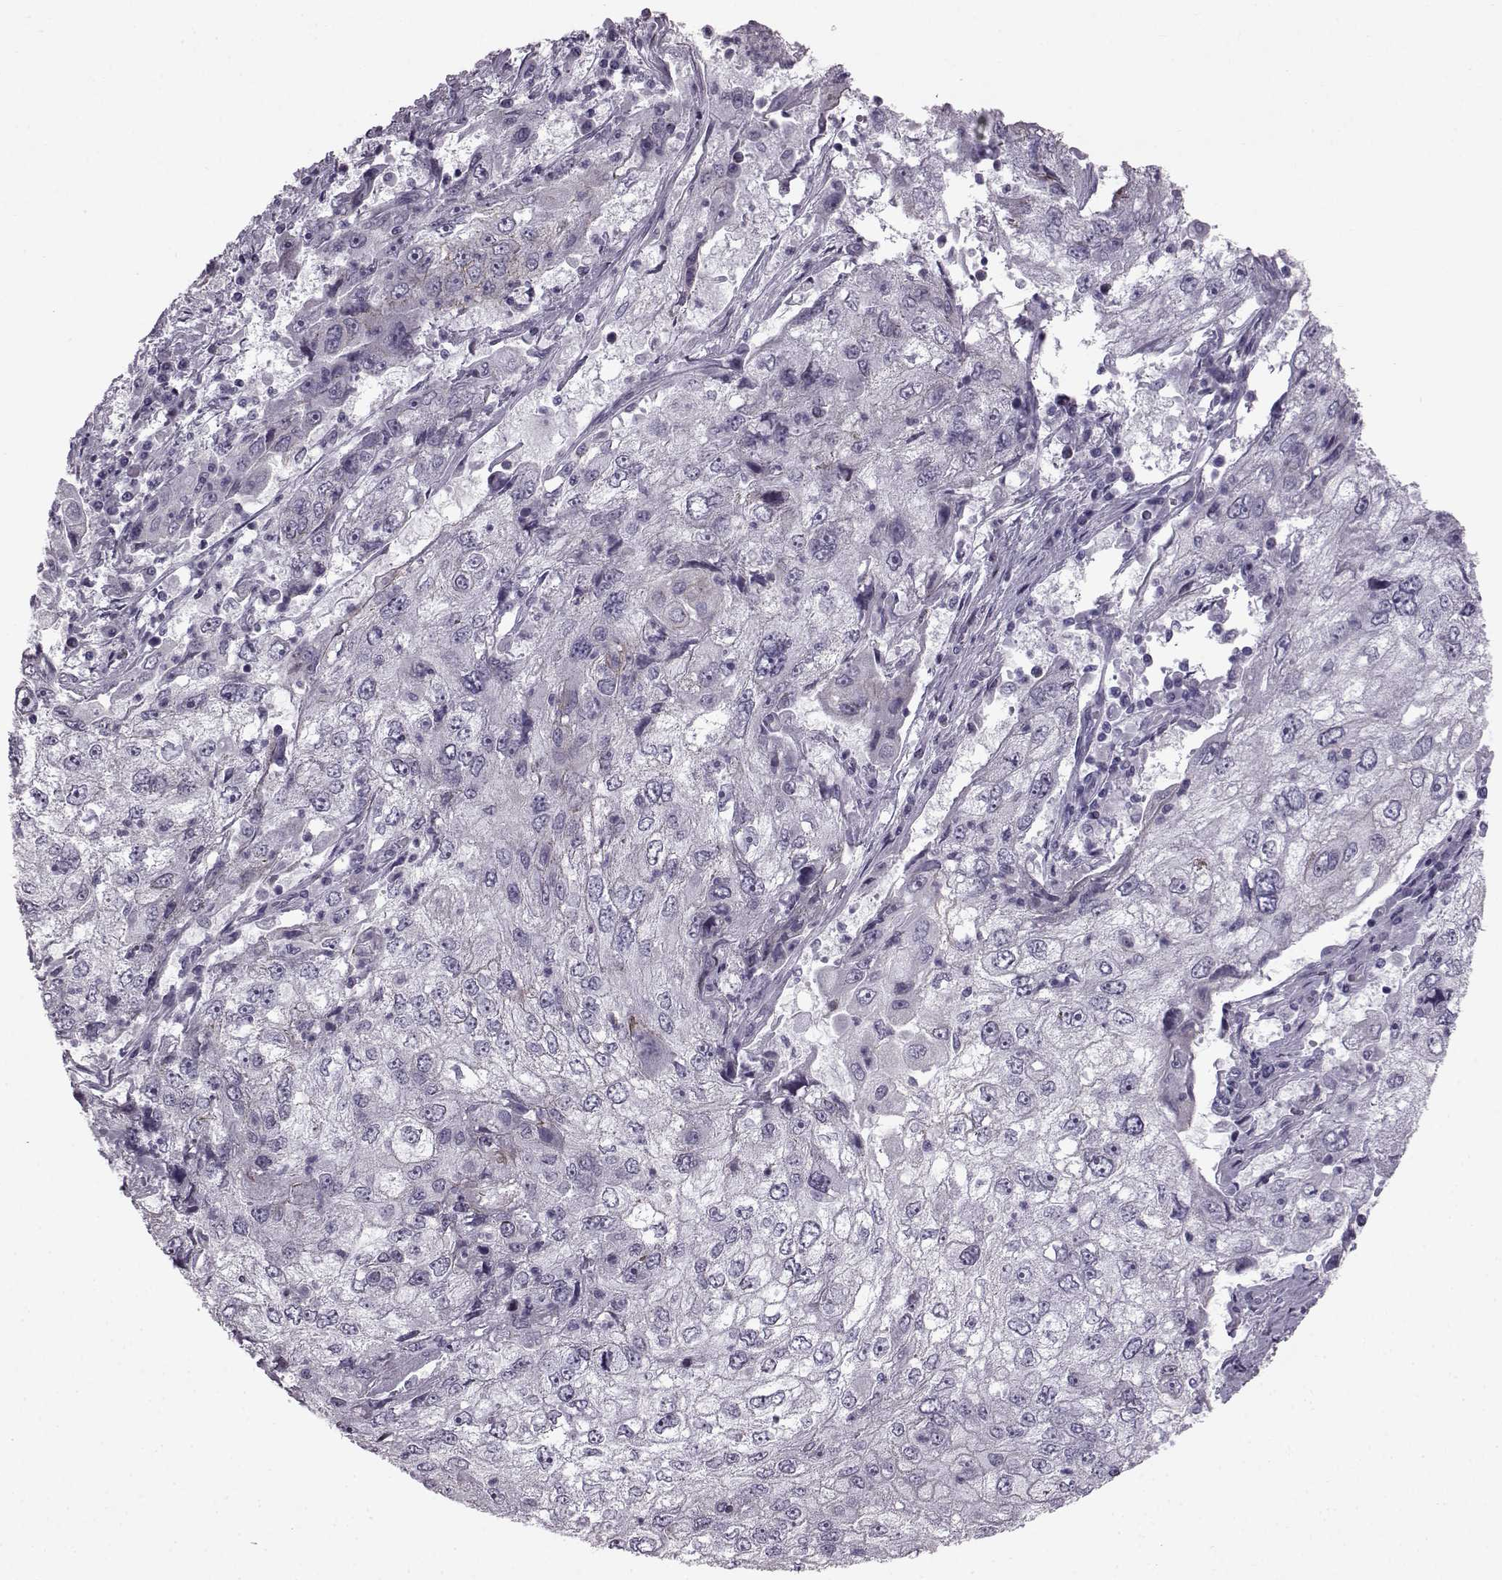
{"staining": {"intensity": "negative", "quantity": "none", "location": "none"}, "tissue": "cervical cancer", "cell_type": "Tumor cells", "image_type": "cancer", "snomed": [{"axis": "morphology", "description": "Squamous cell carcinoma, NOS"}, {"axis": "topography", "description": "Cervix"}], "caption": "Tumor cells are negative for protein expression in human cervical cancer.", "gene": "SLC28A2", "patient": {"sex": "female", "age": 36}}